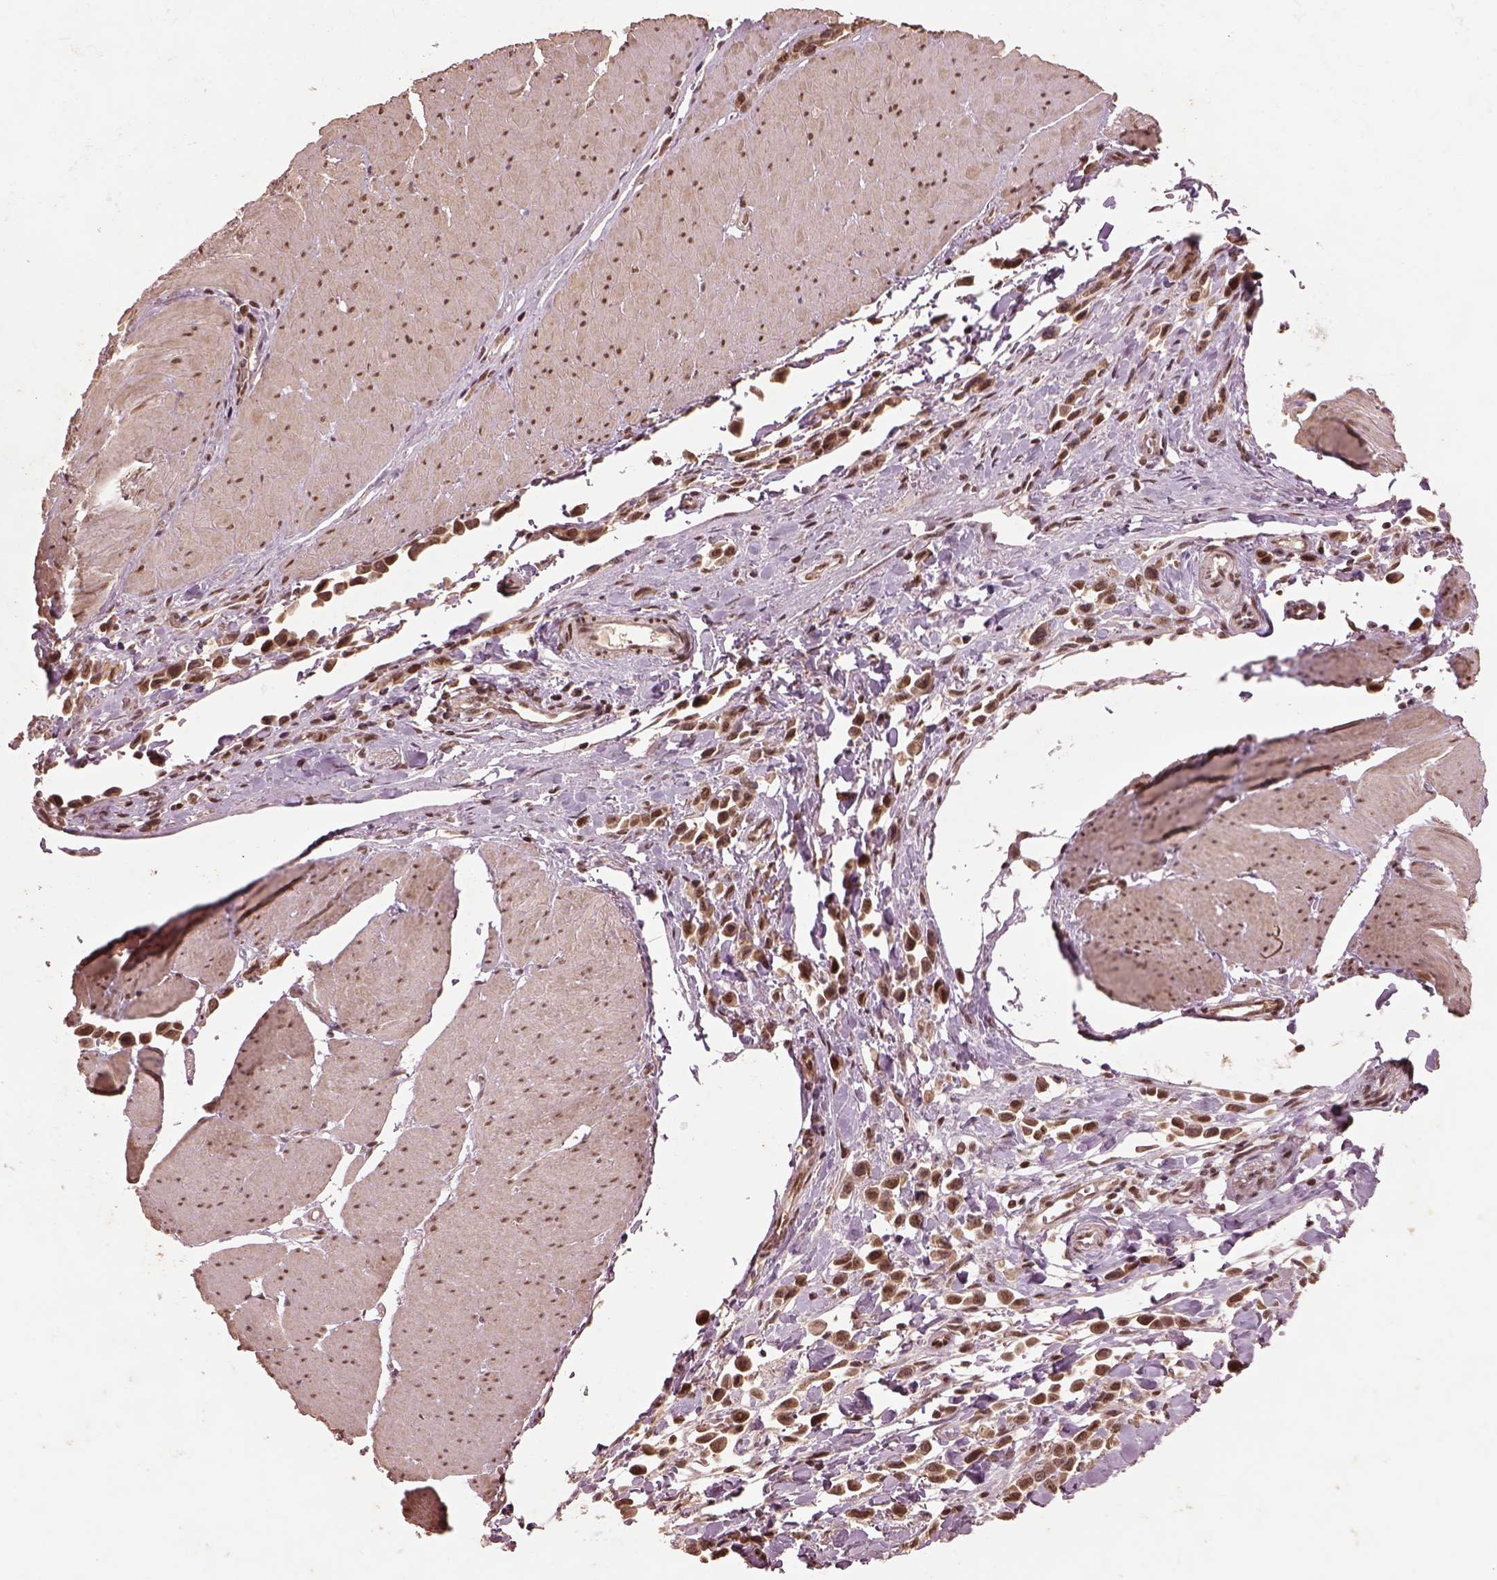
{"staining": {"intensity": "moderate", "quantity": ">75%", "location": "nuclear"}, "tissue": "stomach cancer", "cell_type": "Tumor cells", "image_type": "cancer", "snomed": [{"axis": "morphology", "description": "Adenocarcinoma, NOS"}, {"axis": "topography", "description": "Stomach"}], "caption": "Tumor cells display medium levels of moderate nuclear staining in about >75% of cells in human stomach adenocarcinoma.", "gene": "BRD9", "patient": {"sex": "male", "age": 47}}